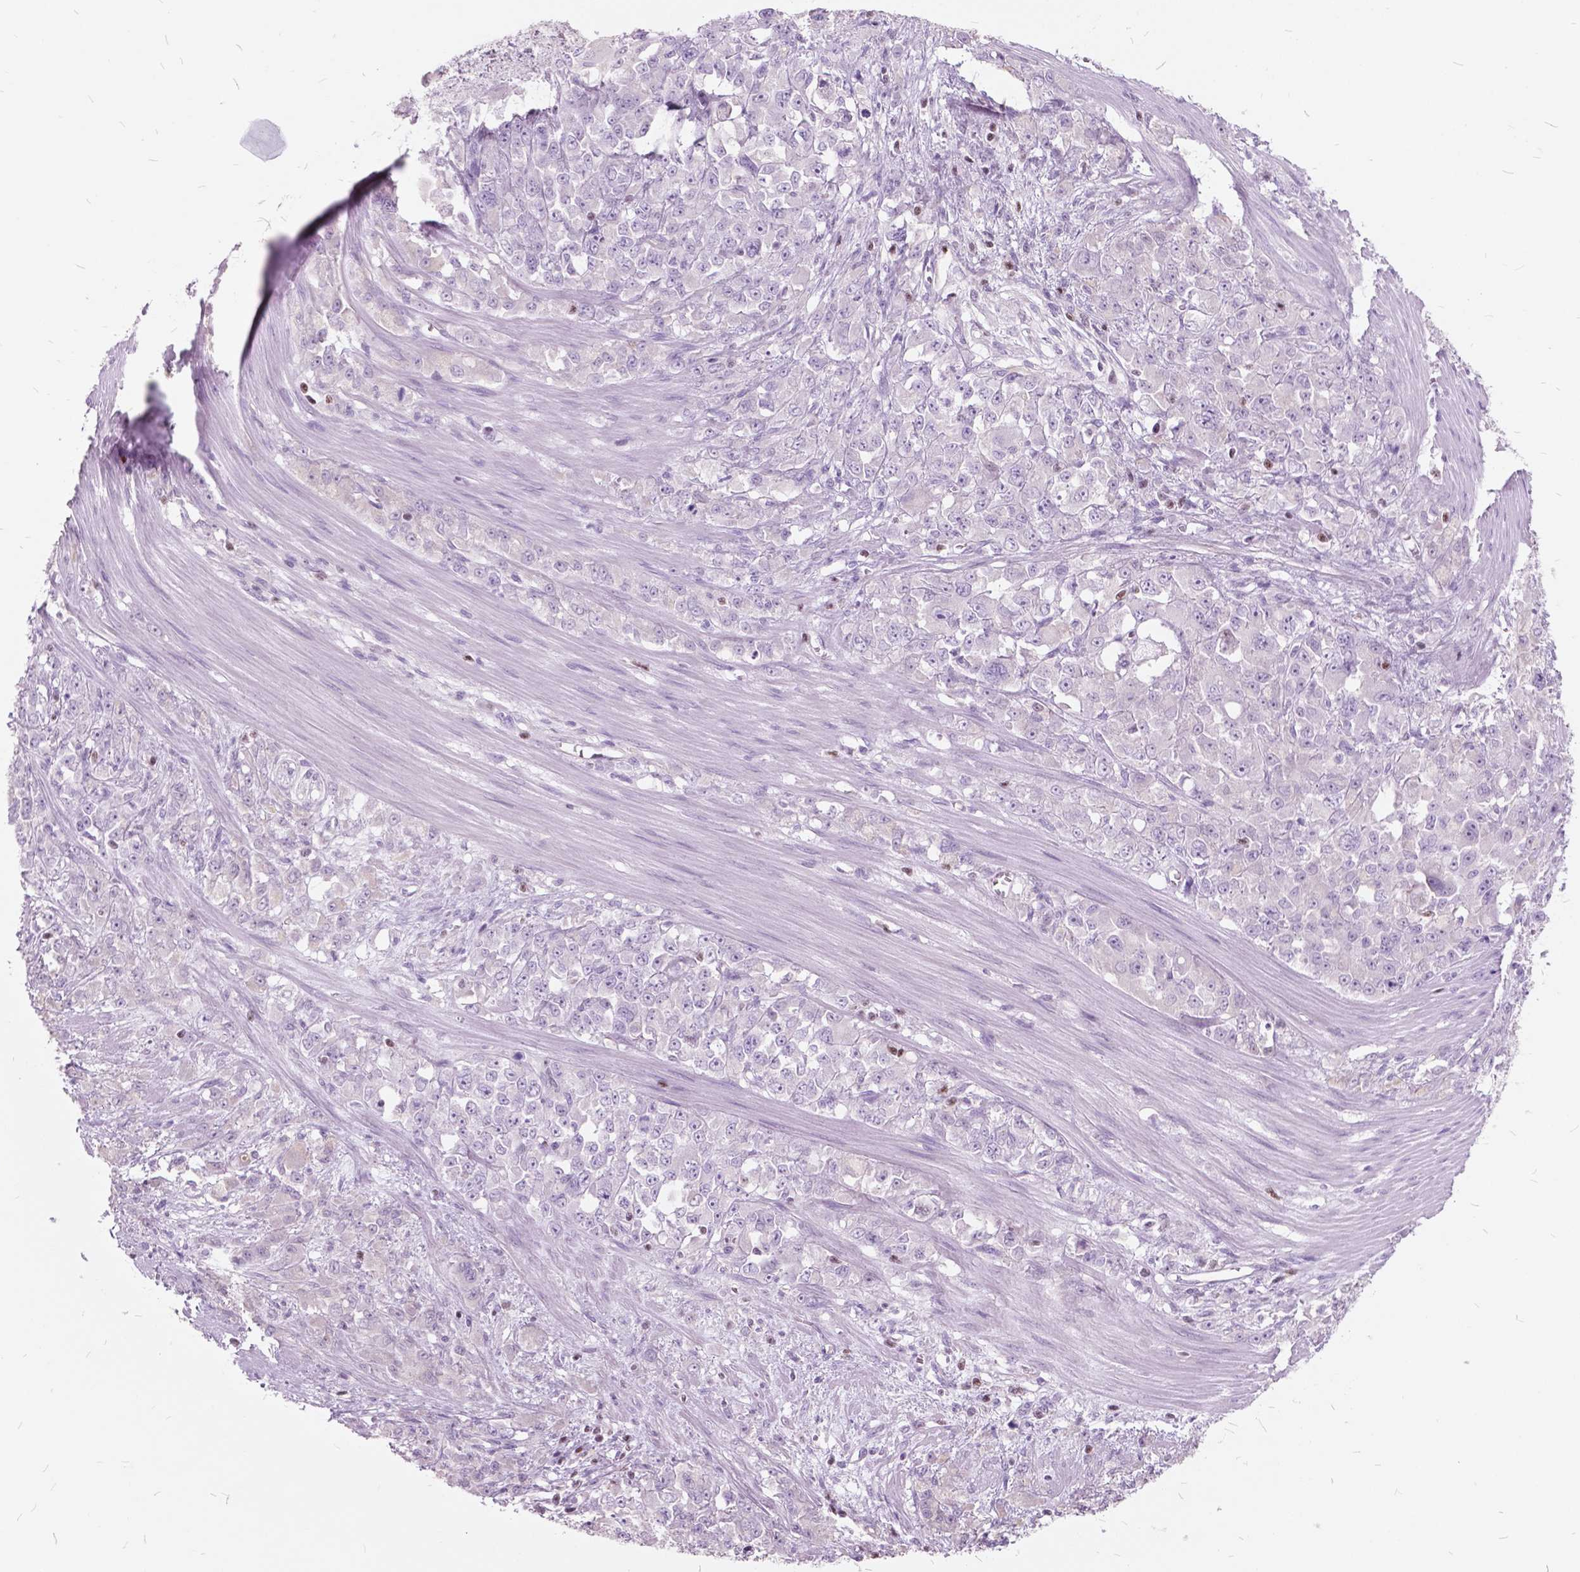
{"staining": {"intensity": "negative", "quantity": "none", "location": "none"}, "tissue": "stomach cancer", "cell_type": "Tumor cells", "image_type": "cancer", "snomed": [{"axis": "morphology", "description": "Adenocarcinoma, NOS"}, {"axis": "topography", "description": "Stomach"}], "caption": "High magnification brightfield microscopy of stomach adenocarcinoma stained with DAB (brown) and counterstained with hematoxylin (blue): tumor cells show no significant positivity. (Brightfield microscopy of DAB (3,3'-diaminobenzidine) immunohistochemistry (IHC) at high magnification).", "gene": "SP140", "patient": {"sex": "female", "age": 76}}